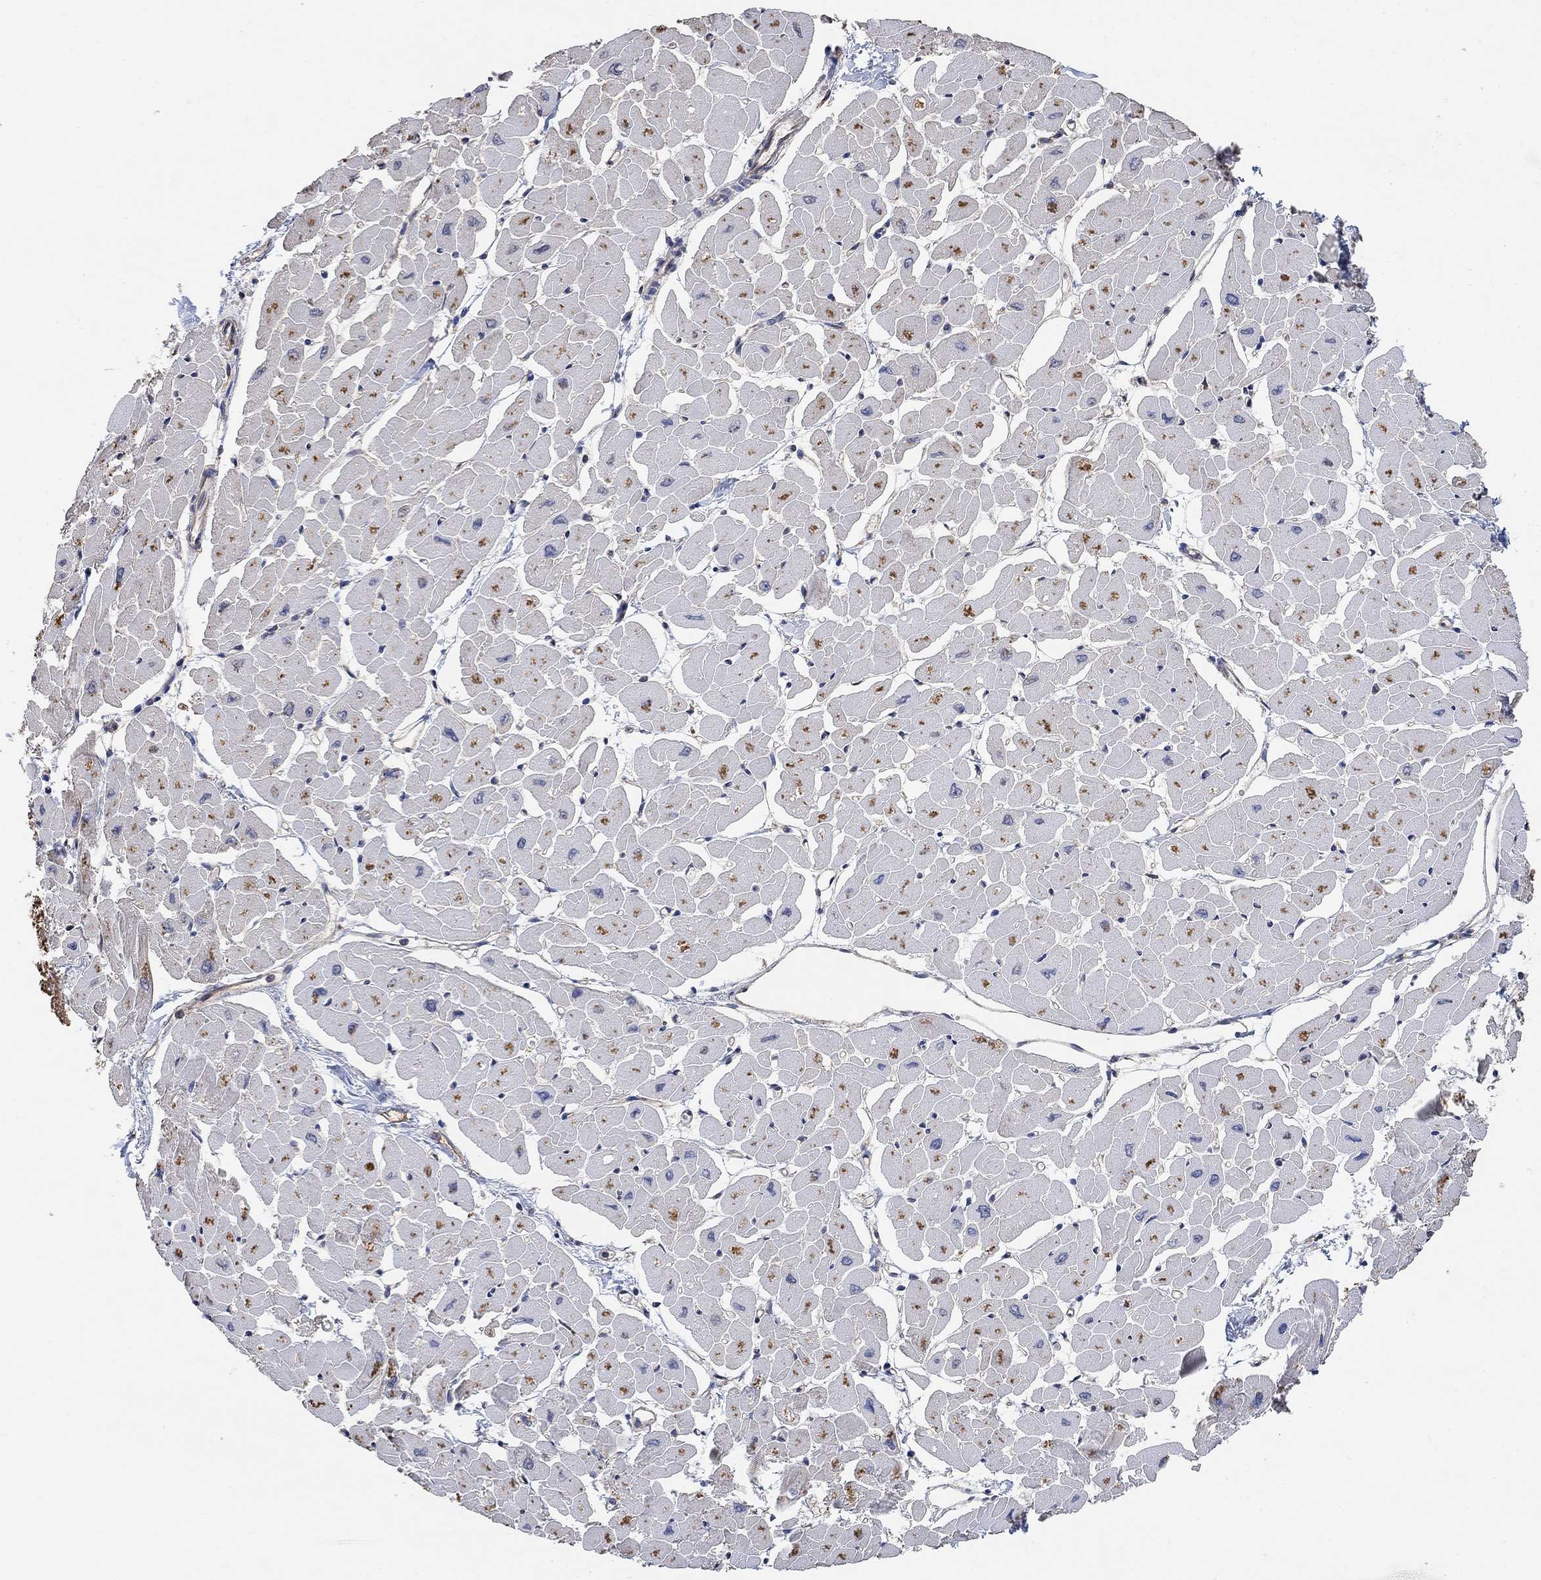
{"staining": {"intensity": "moderate", "quantity": "<25%", "location": "cytoplasmic/membranous"}, "tissue": "heart muscle", "cell_type": "Cardiomyocytes", "image_type": "normal", "snomed": [{"axis": "morphology", "description": "Normal tissue, NOS"}, {"axis": "topography", "description": "Heart"}], "caption": "Immunohistochemistry of unremarkable human heart muscle demonstrates low levels of moderate cytoplasmic/membranous positivity in about <25% of cardiomyocytes.", "gene": "UNC5B", "patient": {"sex": "male", "age": 57}}